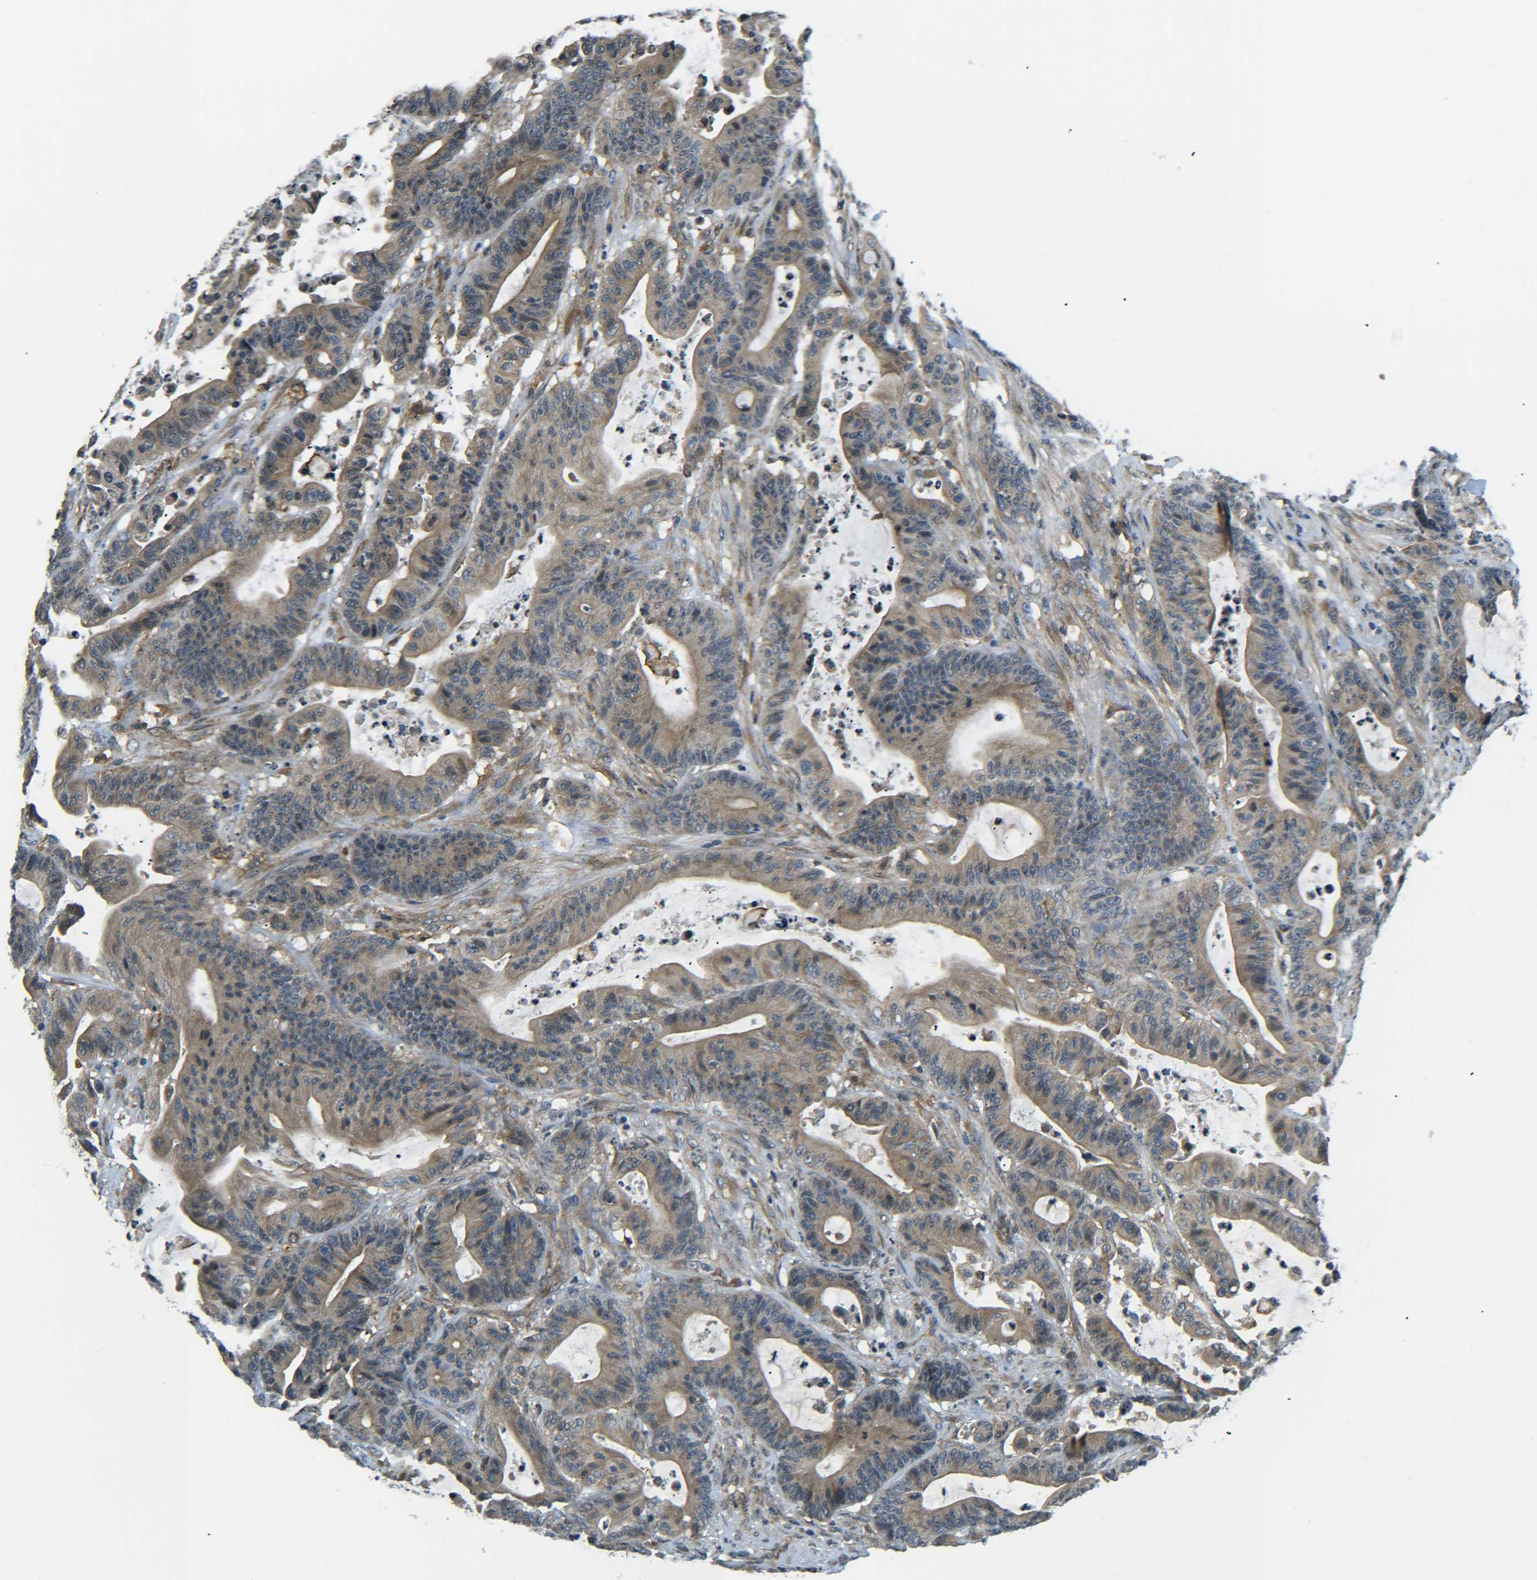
{"staining": {"intensity": "moderate", "quantity": ">75%", "location": "cytoplasmic/membranous"}, "tissue": "colorectal cancer", "cell_type": "Tumor cells", "image_type": "cancer", "snomed": [{"axis": "morphology", "description": "Adenocarcinoma, NOS"}, {"axis": "topography", "description": "Colon"}], "caption": "This photomicrograph displays colorectal adenocarcinoma stained with IHC to label a protein in brown. The cytoplasmic/membranous of tumor cells show moderate positivity for the protein. Nuclei are counter-stained blue.", "gene": "DAB2", "patient": {"sex": "female", "age": 84}}